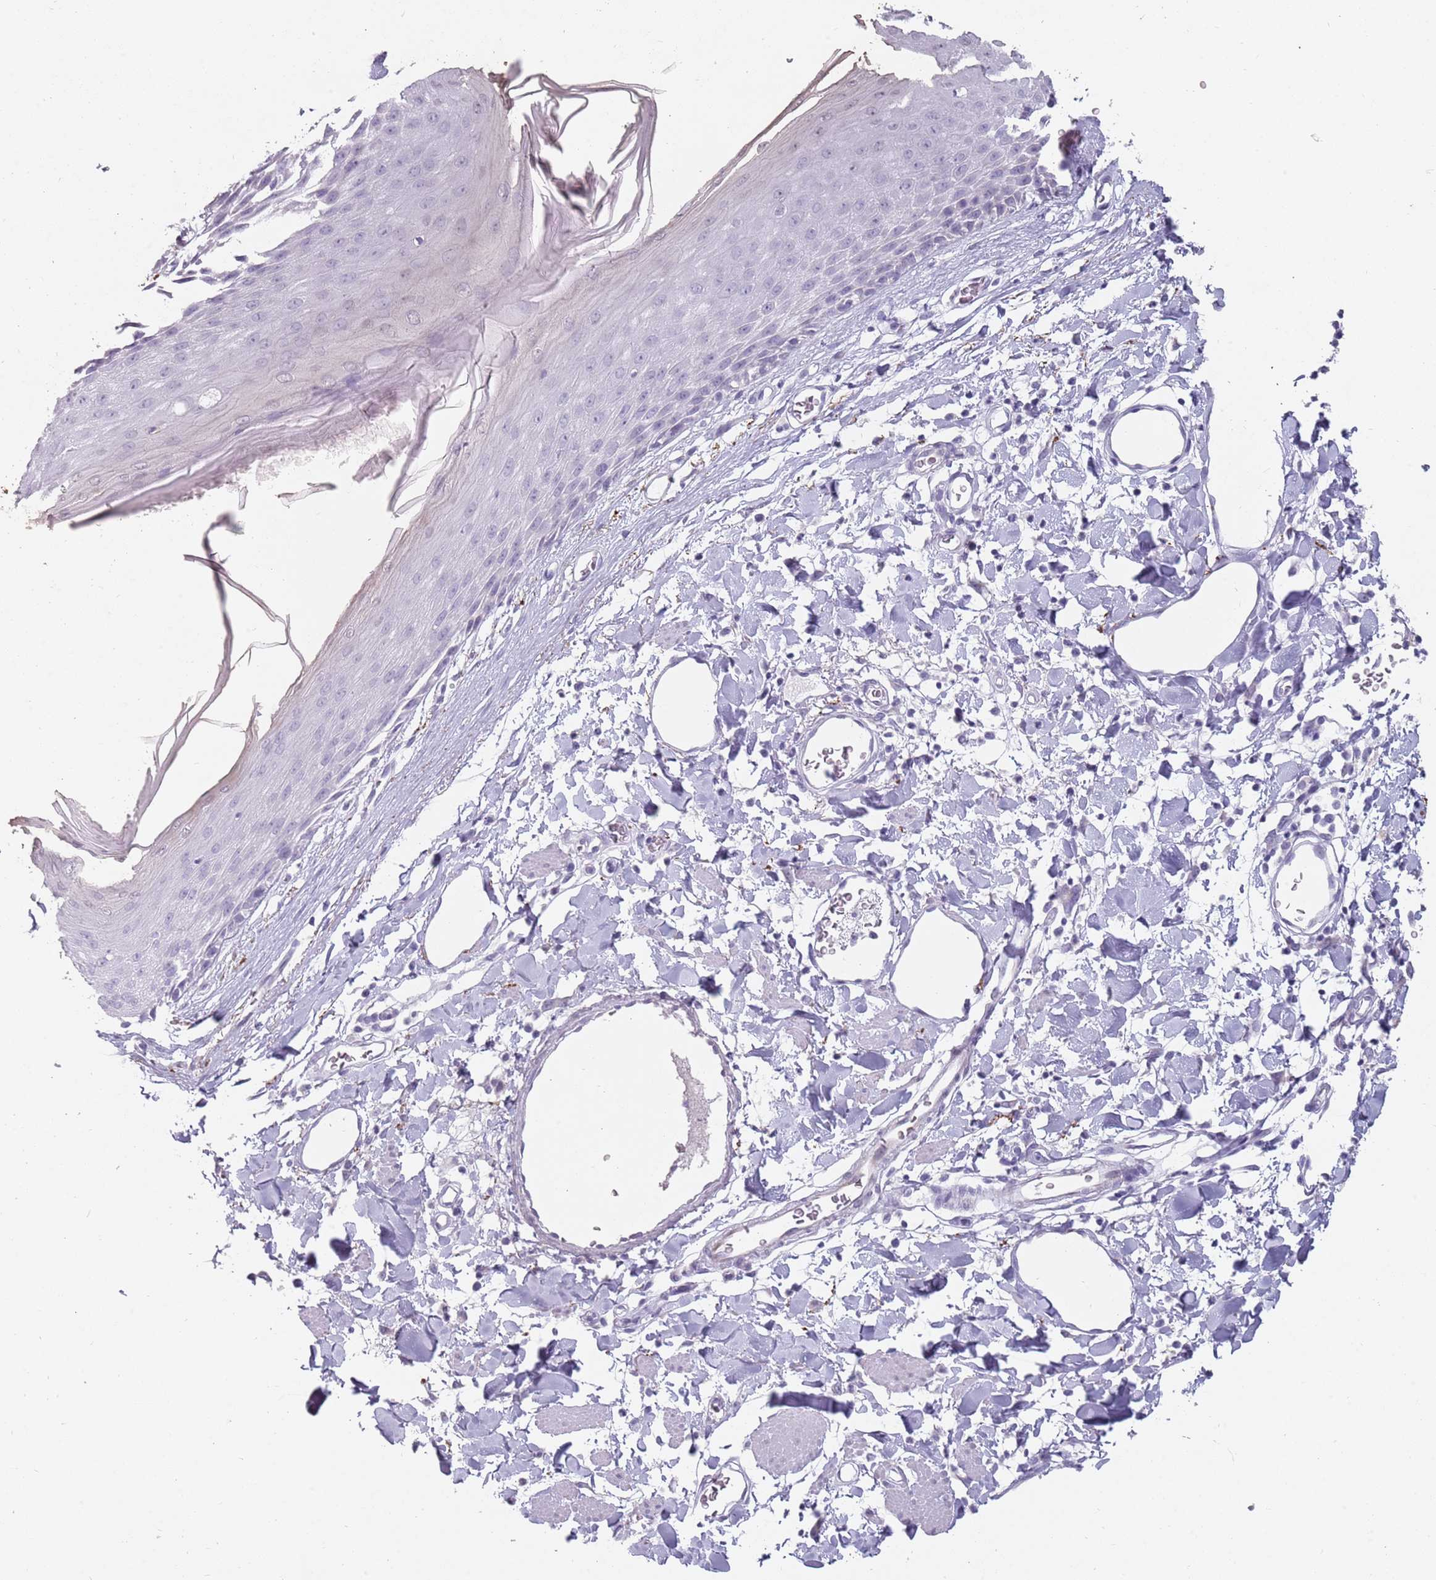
{"staining": {"intensity": "negative", "quantity": "none", "location": "none"}, "tissue": "skin", "cell_type": "Epidermal cells", "image_type": "normal", "snomed": [{"axis": "morphology", "description": "Normal tissue, NOS"}, {"axis": "topography", "description": "Vulva"}], "caption": "Skin stained for a protein using IHC demonstrates no positivity epidermal cells.", "gene": "DDX4", "patient": {"sex": "female", "age": 68}}